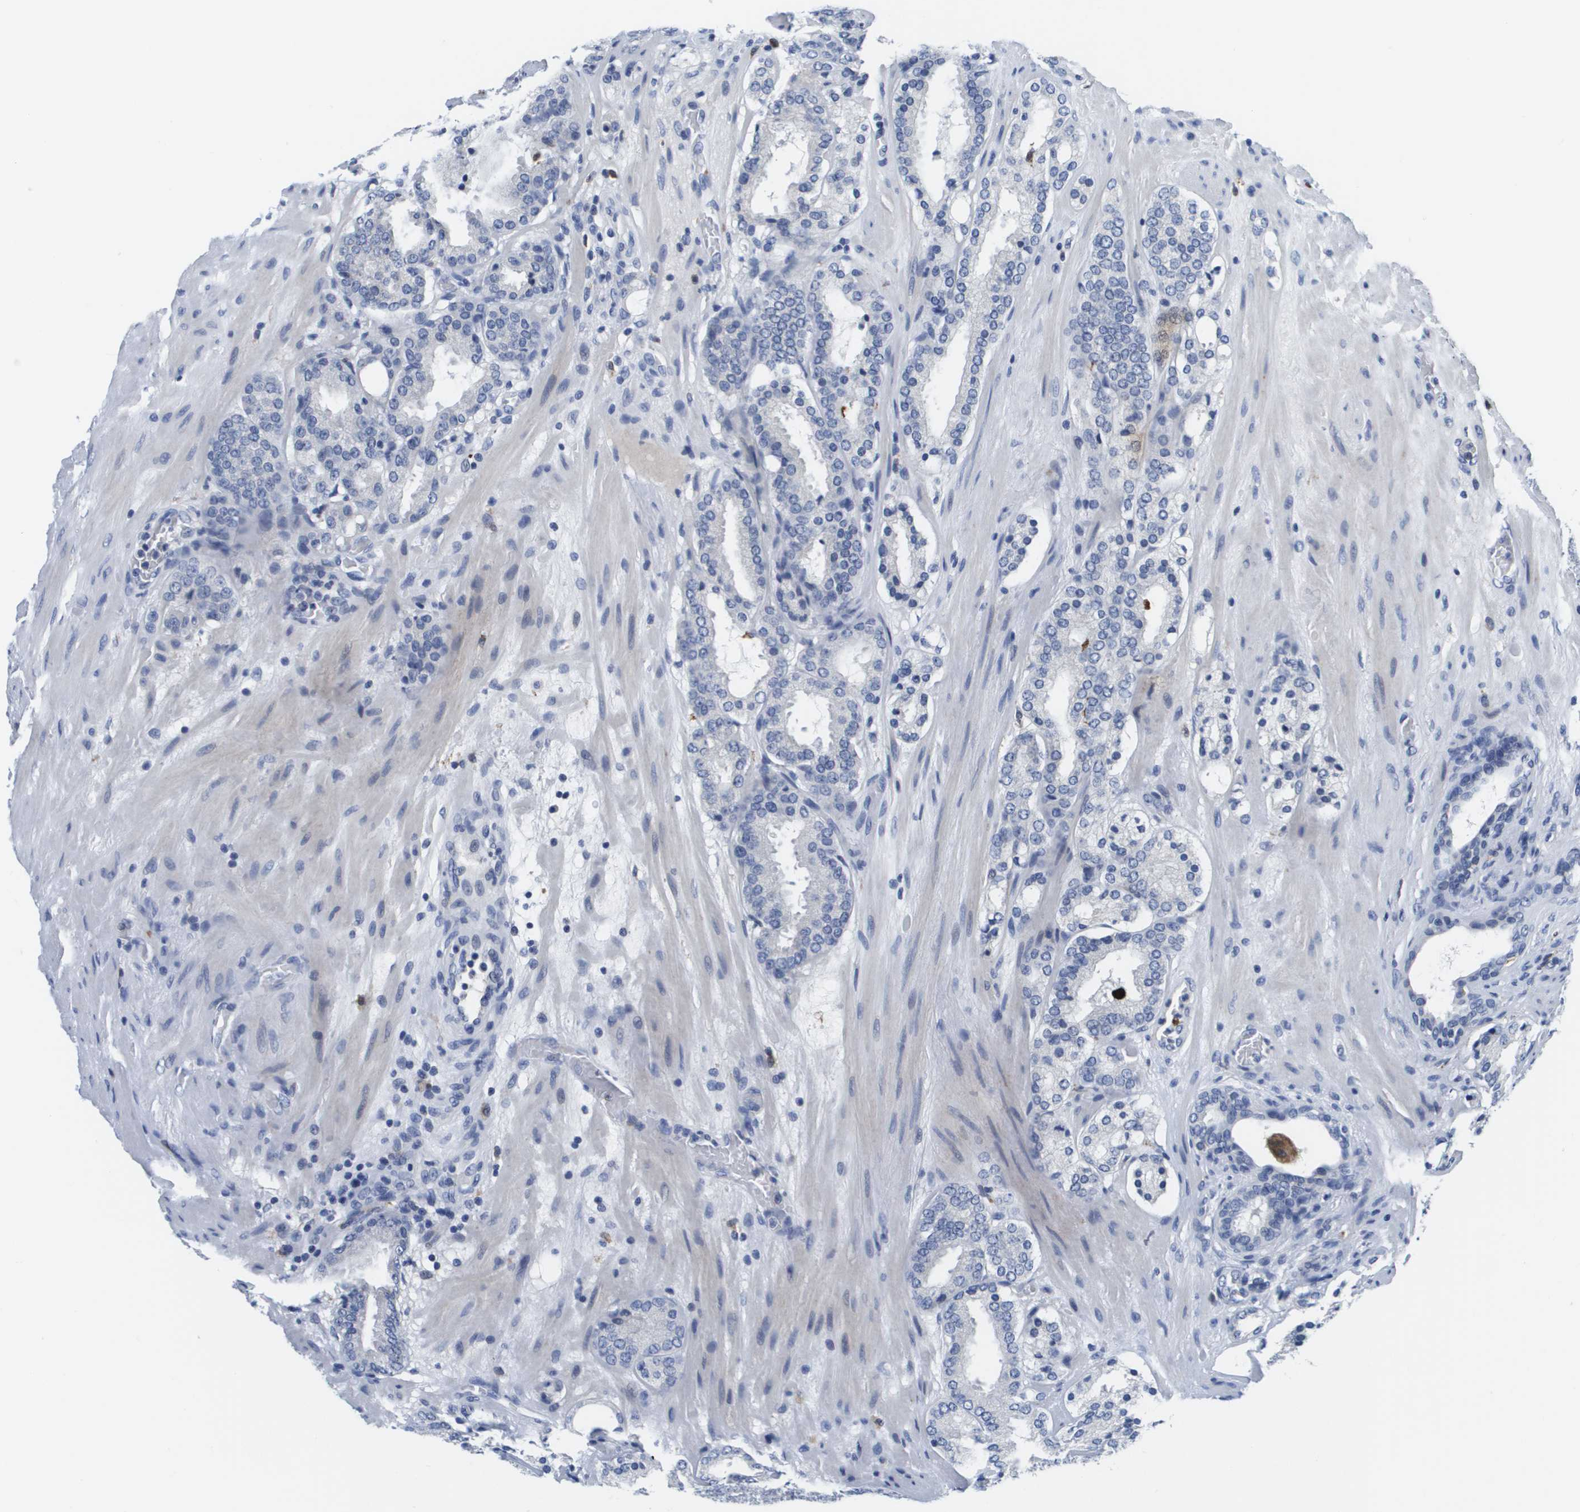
{"staining": {"intensity": "negative", "quantity": "none", "location": "none"}, "tissue": "prostate cancer", "cell_type": "Tumor cells", "image_type": "cancer", "snomed": [{"axis": "morphology", "description": "Adenocarcinoma, Low grade"}, {"axis": "topography", "description": "Prostate"}], "caption": "IHC histopathology image of human low-grade adenocarcinoma (prostate) stained for a protein (brown), which exhibits no positivity in tumor cells. (DAB (3,3'-diaminobenzidine) IHC, high magnification).", "gene": "HMOX1", "patient": {"sex": "male", "age": 69}}